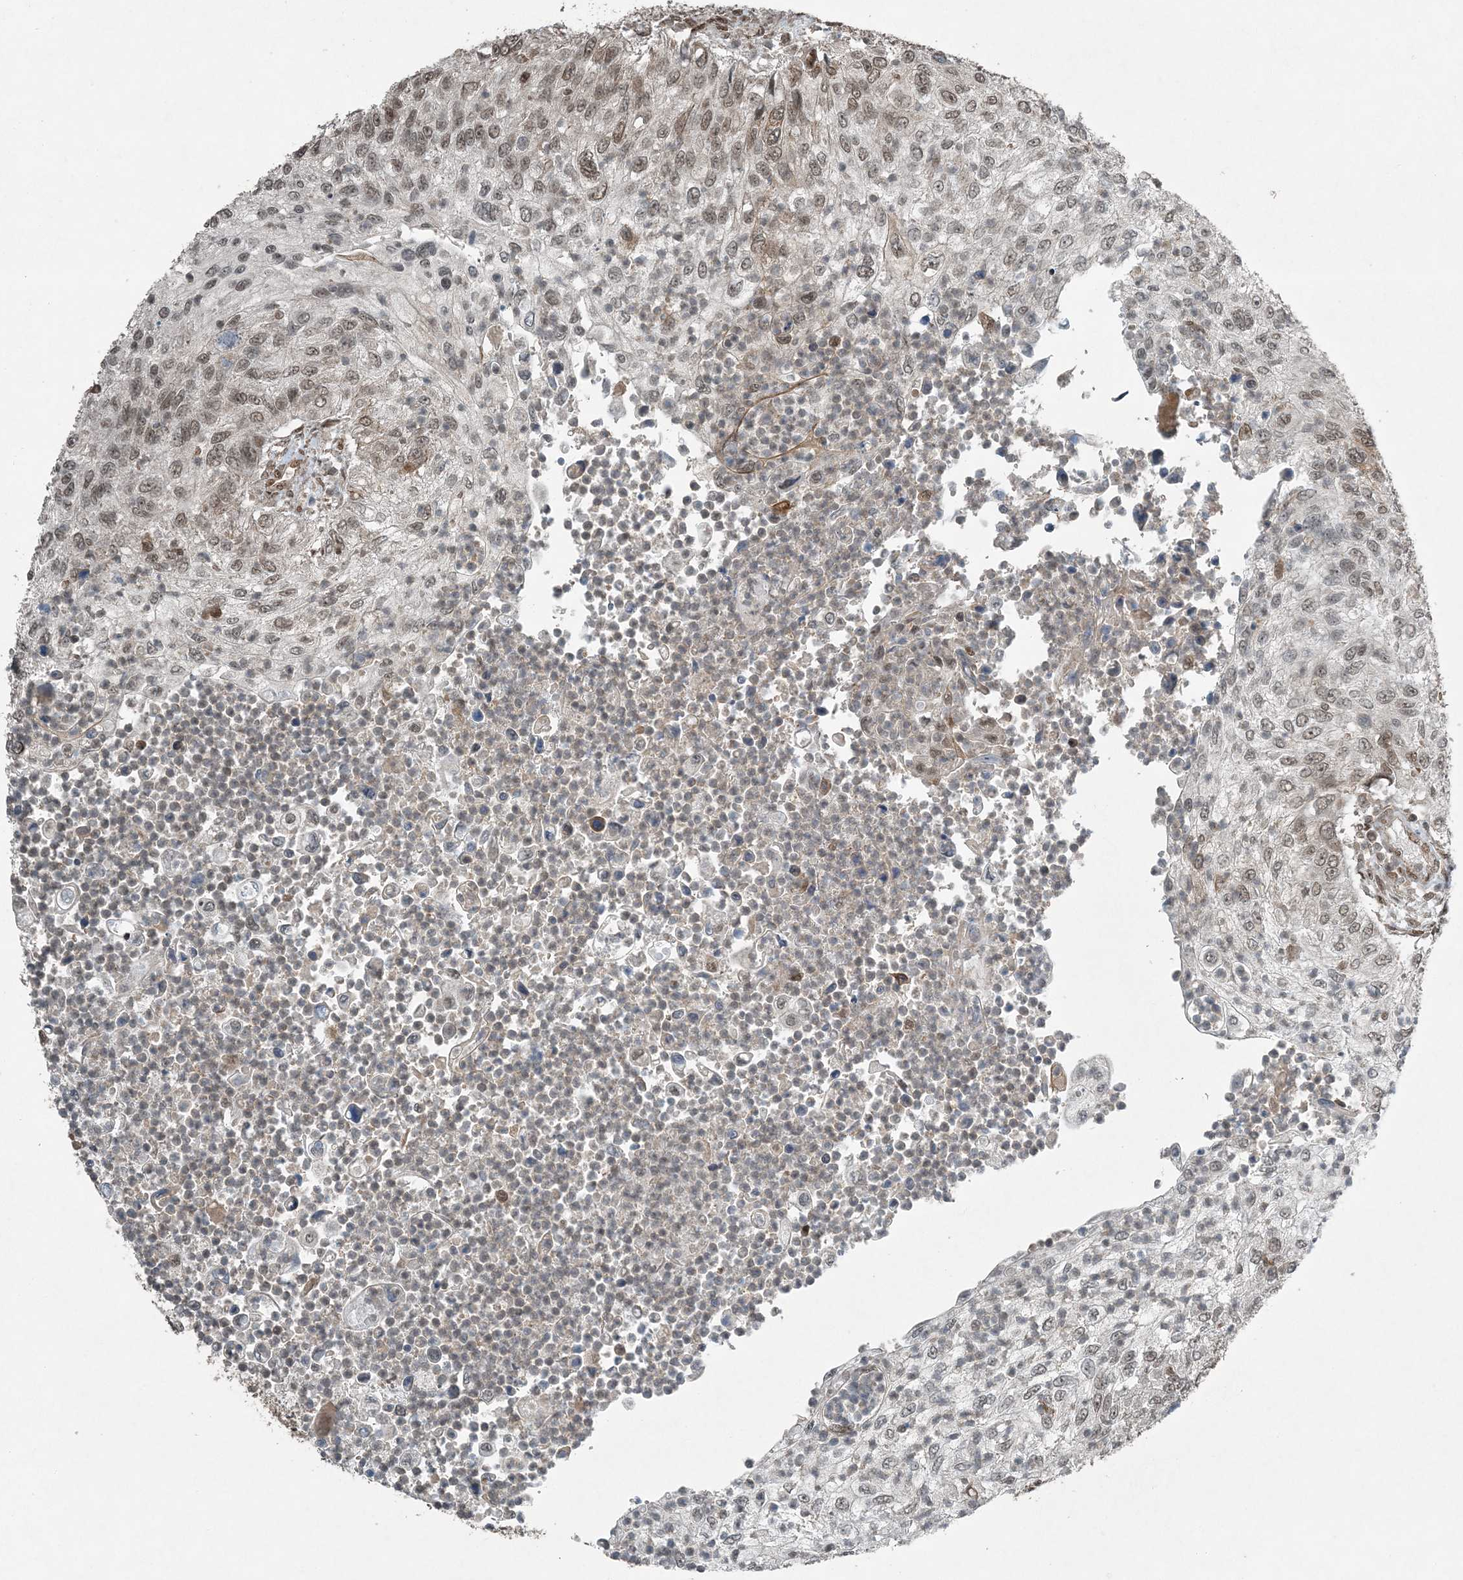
{"staining": {"intensity": "moderate", "quantity": ">75%", "location": "nuclear"}, "tissue": "urothelial cancer", "cell_type": "Tumor cells", "image_type": "cancer", "snomed": [{"axis": "morphology", "description": "Urothelial carcinoma, High grade"}, {"axis": "topography", "description": "Urinary bladder"}], "caption": "Immunohistochemical staining of high-grade urothelial carcinoma displays medium levels of moderate nuclear protein expression in approximately >75% of tumor cells. Nuclei are stained in blue.", "gene": "COPS7B", "patient": {"sex": "female", "age": 60}}